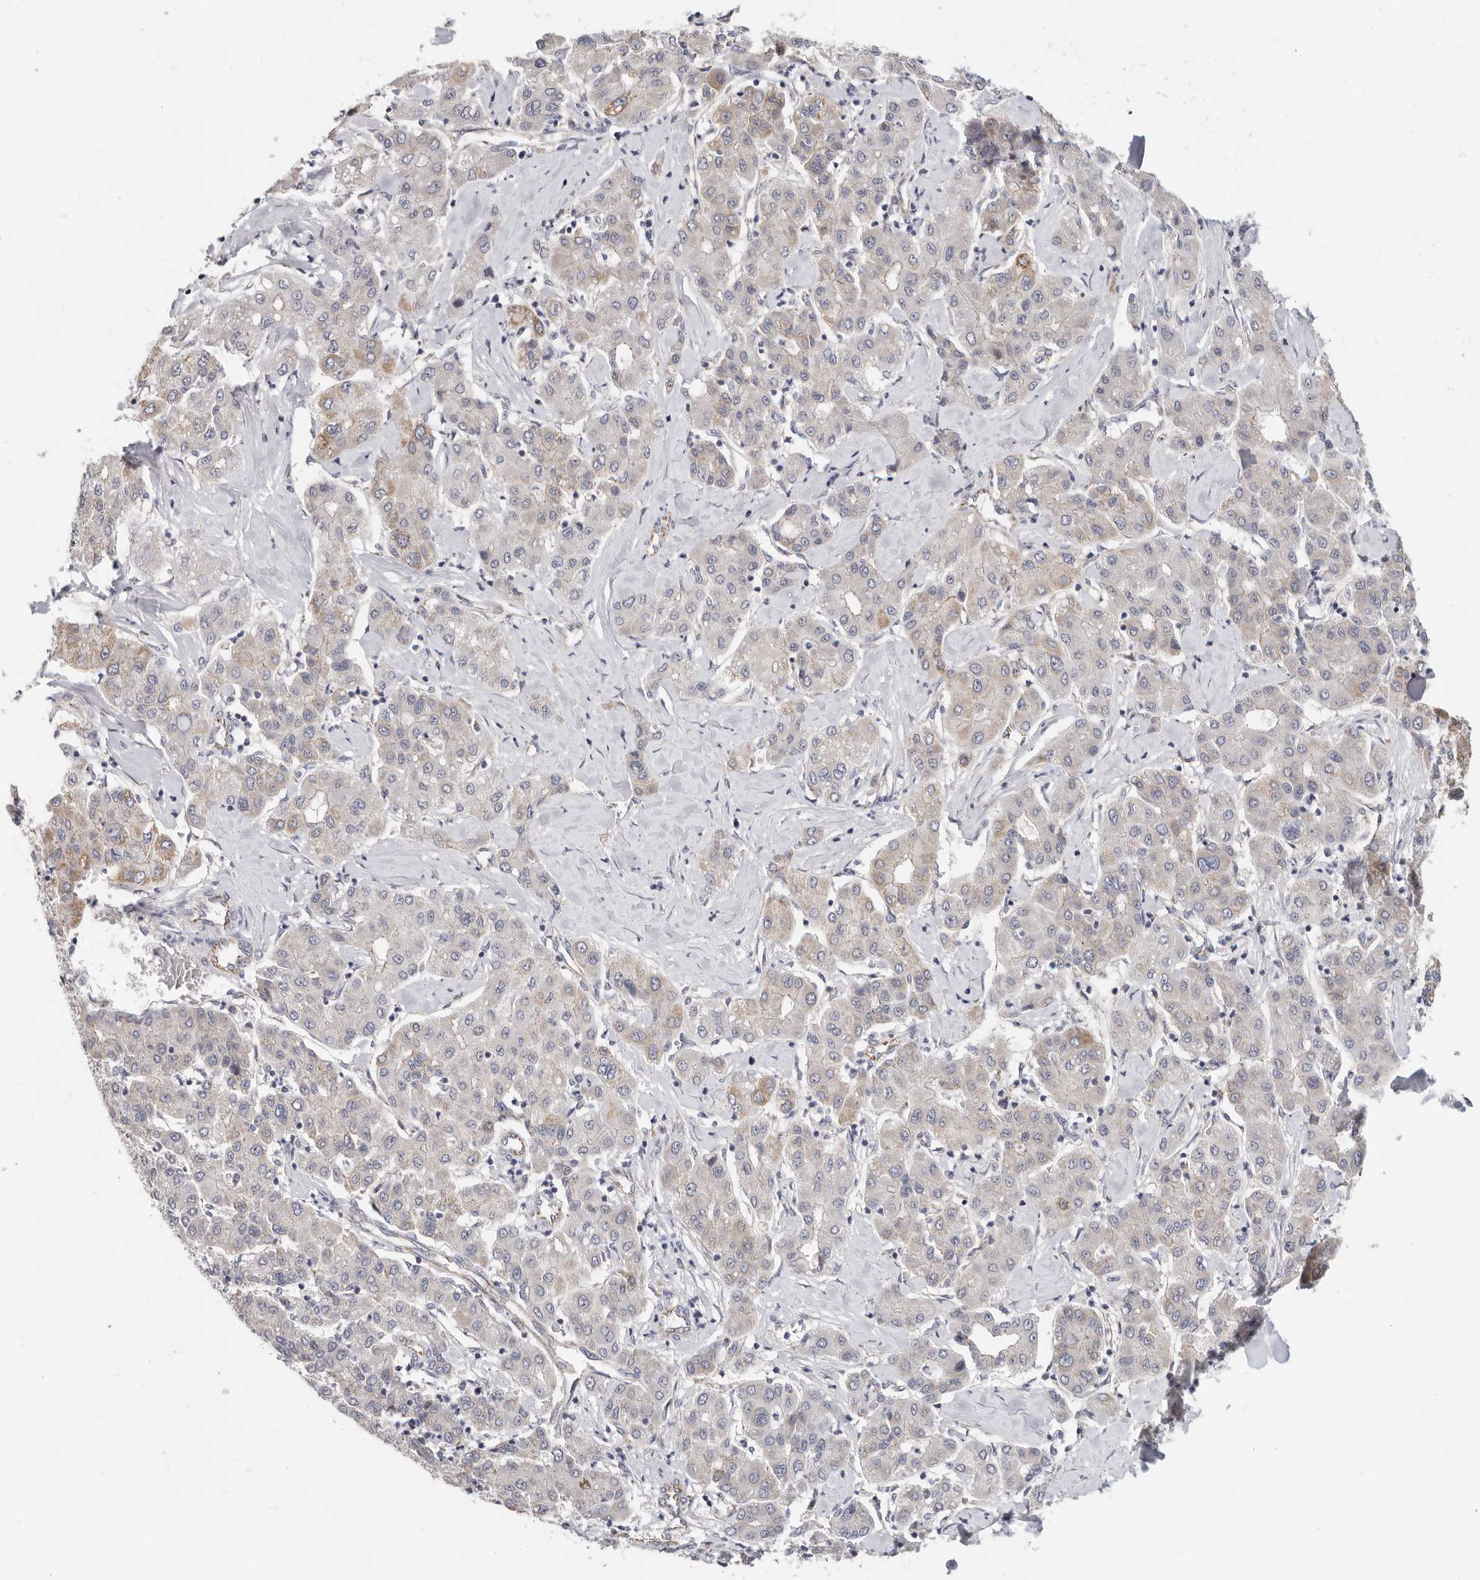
{"staining": {"intensity": "moderate", "quantity": "<25%", "location": "cytoplasmic/membranous"}, "tissue": "liver cancer", "cell_type": "Tumor cells", "image_type": "cancer", "snomed": [{"axis": "morphology", "description": "Carcinoma, Hepatocellular, NOS"}, {"axis": "topography", "description": "Liver"}], "caption": "Protein staining of liver hepatocellular carcinoma tissue demonstrates moderate cytoplasmic/membranous staining in approximately <25% of tumor cells. Nuclei are stained in blue.", "gene": "AFDN", "patient": {"sex": "male", "age": 65}}